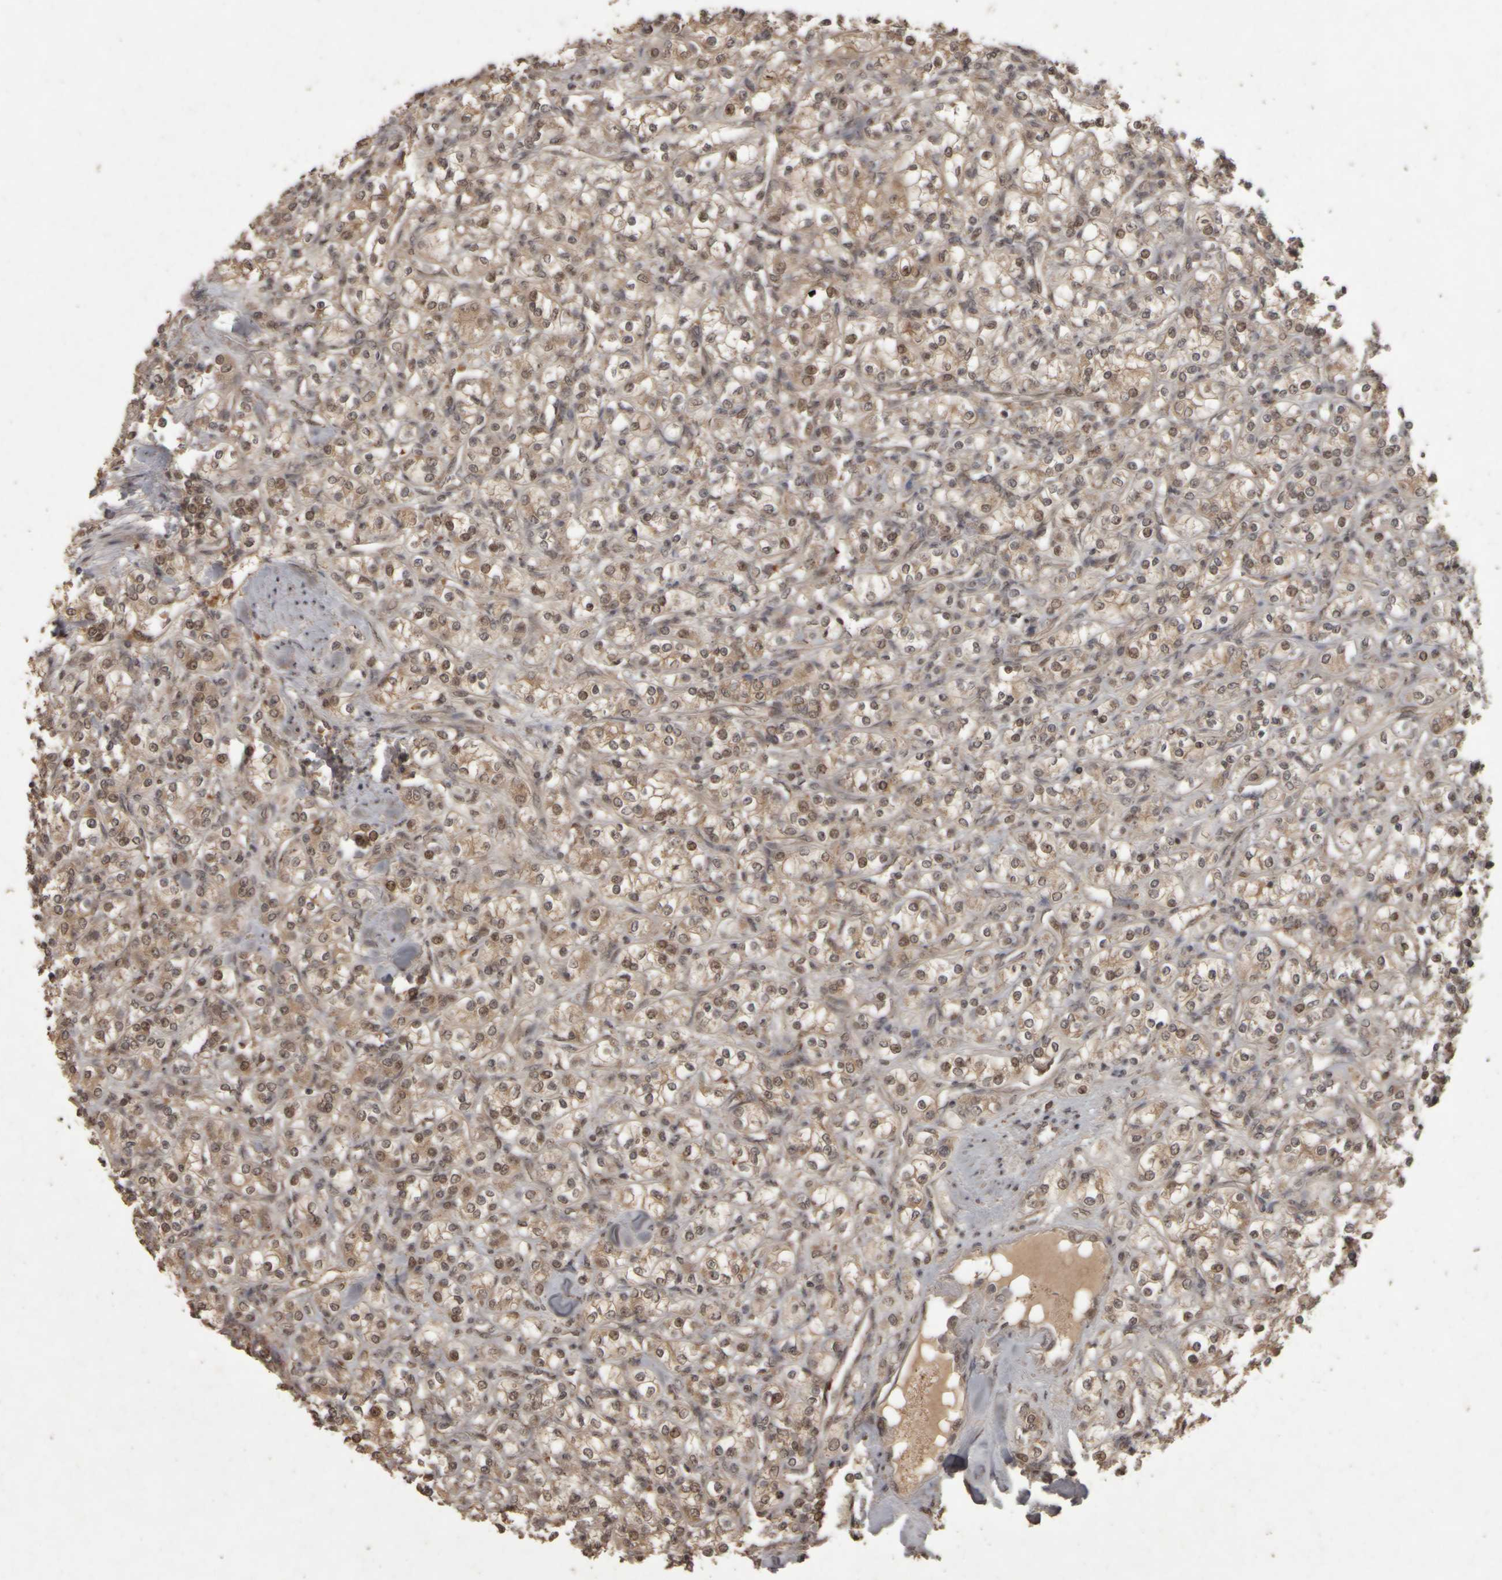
{"staining": {"intensity": "moderate", "quantity": ">75%", "location": "nuclear"}, "tissue": "renal cancer", "cell_type": "Tumor cells", "image_type": "cancer", "snomed": [{"axis": "morphology", "description": "Adenocarcinoma, NOS"}, {"axis": "topography", "description": "Kidney"}], "caption": "Adenocarcinoma (renal) stained with DAB immunohistochemistry (IHC) reveals medium levels of moderate nuclear expression in approximately >75% of tumor cells.", "gene": "ACO1", "patient": {"sex": "male", "age": 77}}